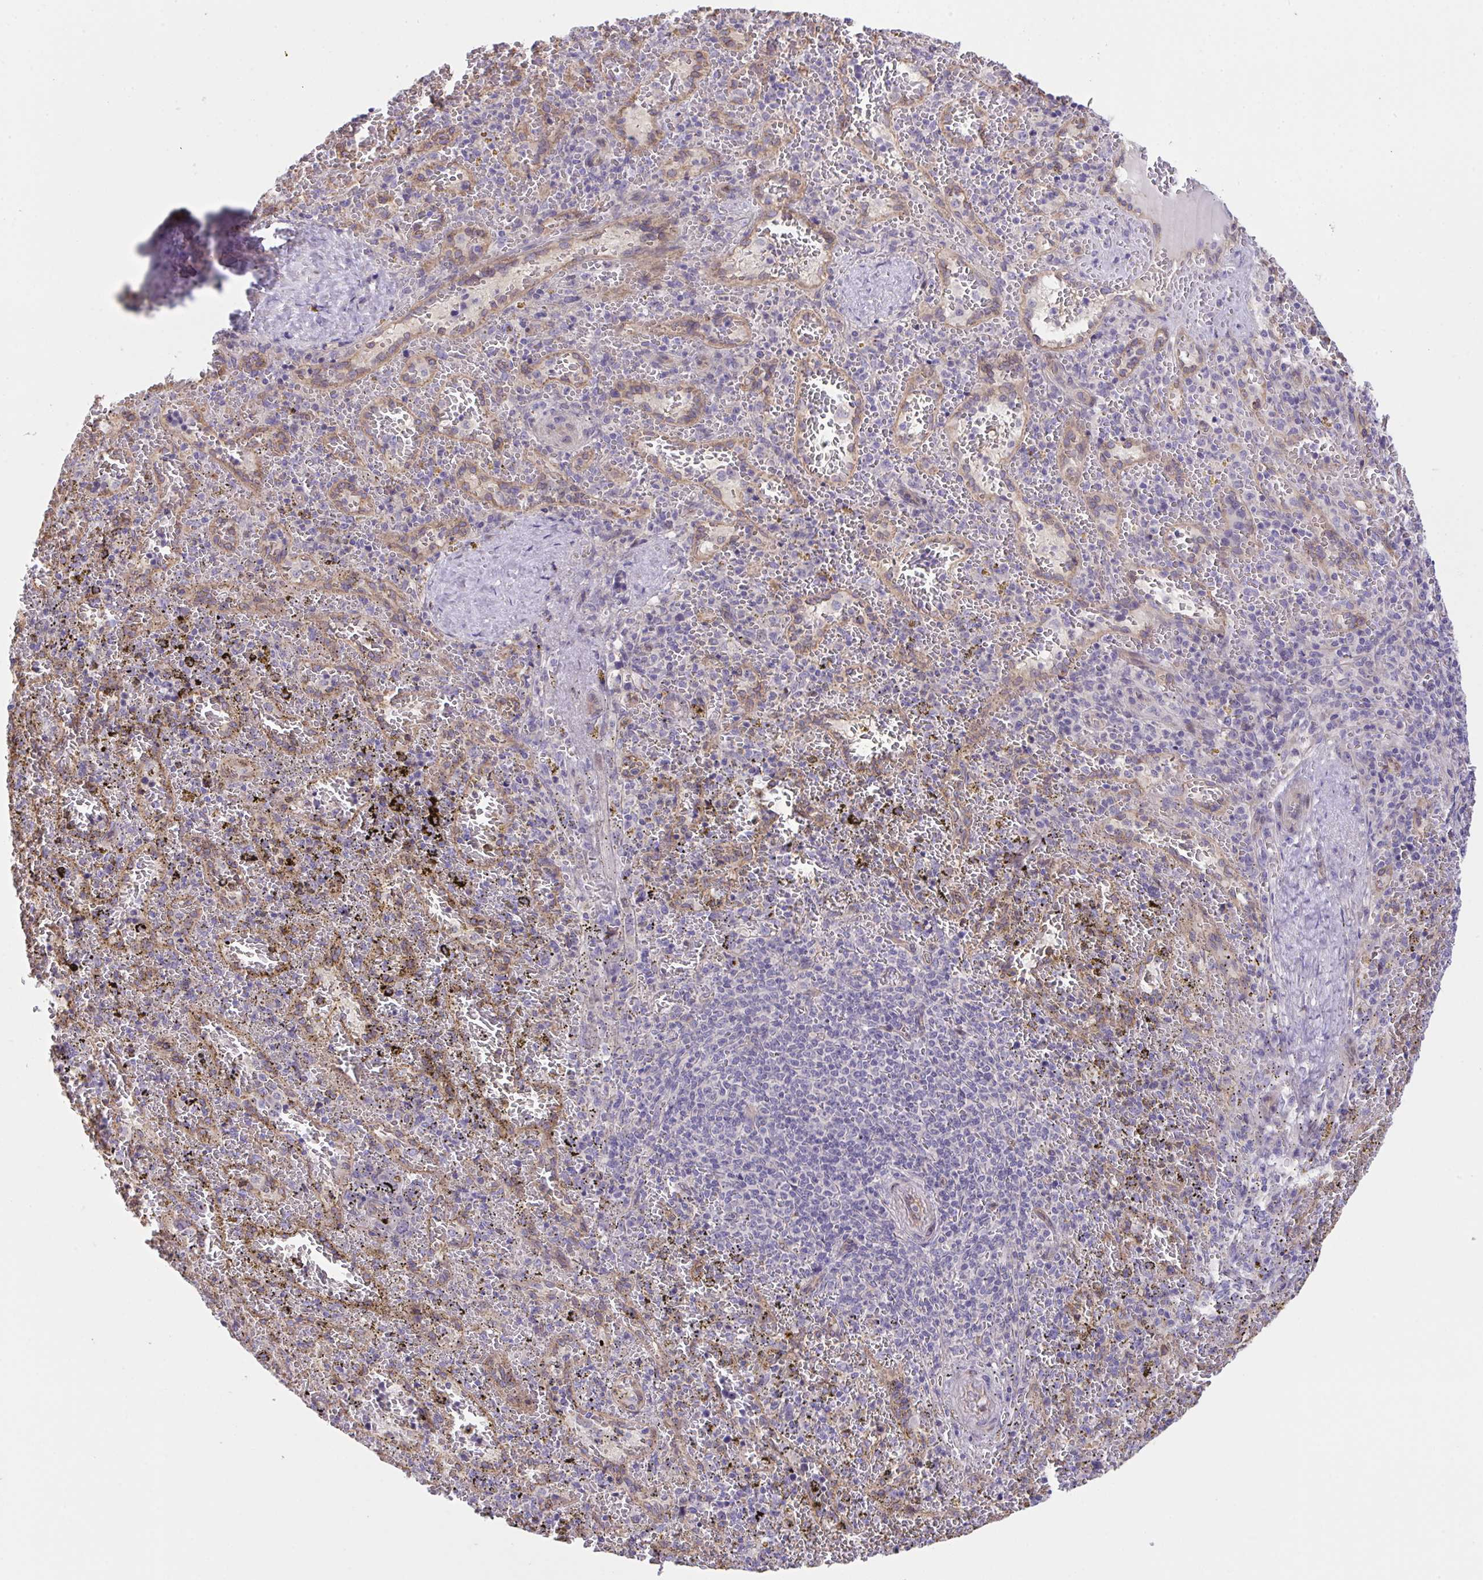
{"staining": {"intensity": "negative", "quantity": "none", "location": "none"}, "tissue": "spleen", "cell_type": "Cells in red pulp", "image_type": "normal", "snomed": [{"axis": "morphology", "description": "Normal tissue, NOS"}, {"axis": "topography", "description": "Spleen"}], "caption": "IHC photomicrograph of benign spleen stained for a protein (brown), which reveals no staining in cells in red pulp.", "gene": "RHOXF1", "patient": {"sex": "female", "age": 50}}